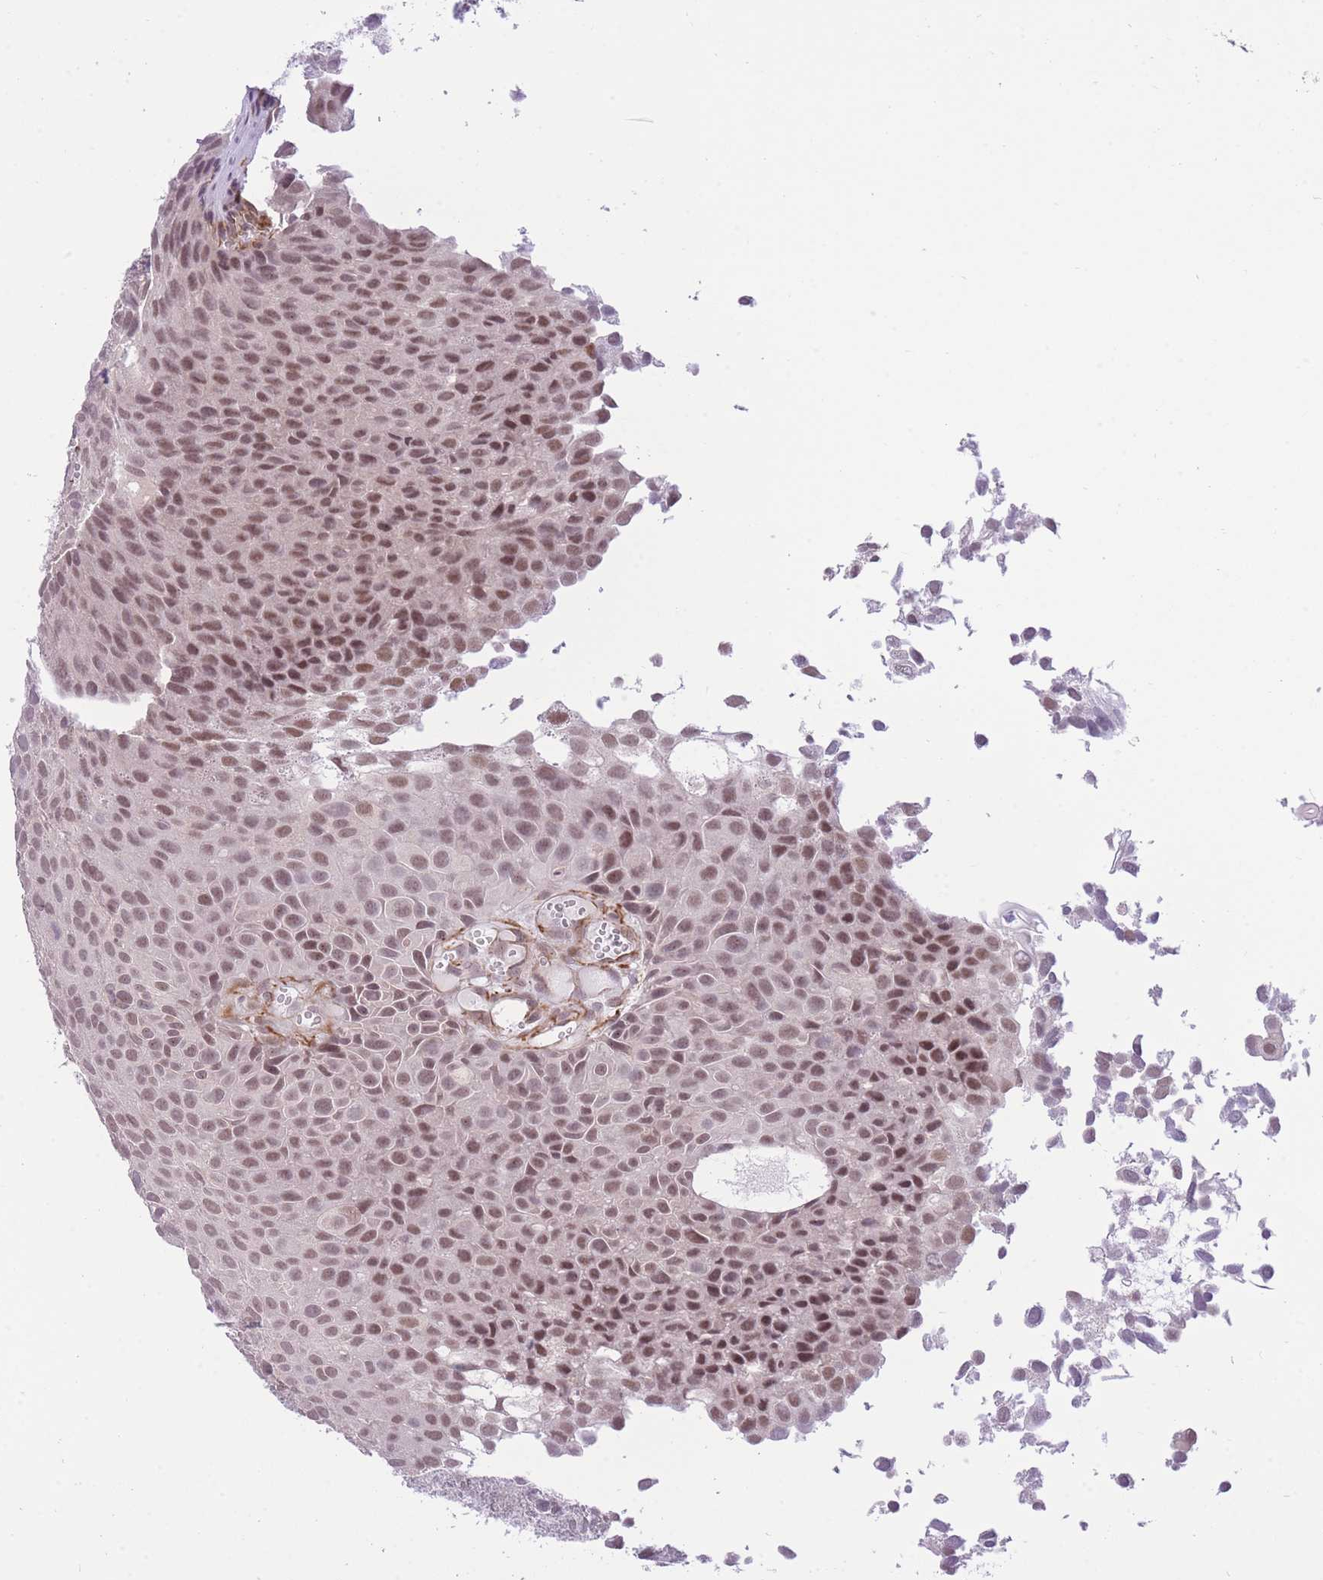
{"staining": {"intensity": "moderate", "quantity": ">75%", "location": "nuclear"}, "tissue": "urothelial cancer", "cell_type": "Tumor cells", "image_type": "cancer", "snomed": [{"axis": "morphology", "description": "Urothelial carcinoma, Low grade"}, {"axis": "topography", "description": "Urinary bladder"}], "caption": "Urothelial carcinoma (low-grade) stained for a protein displays moderate nuclear positivity in tumor cells.", "gene": "ELL", "patient": {"sex": "male", "age": 88}}